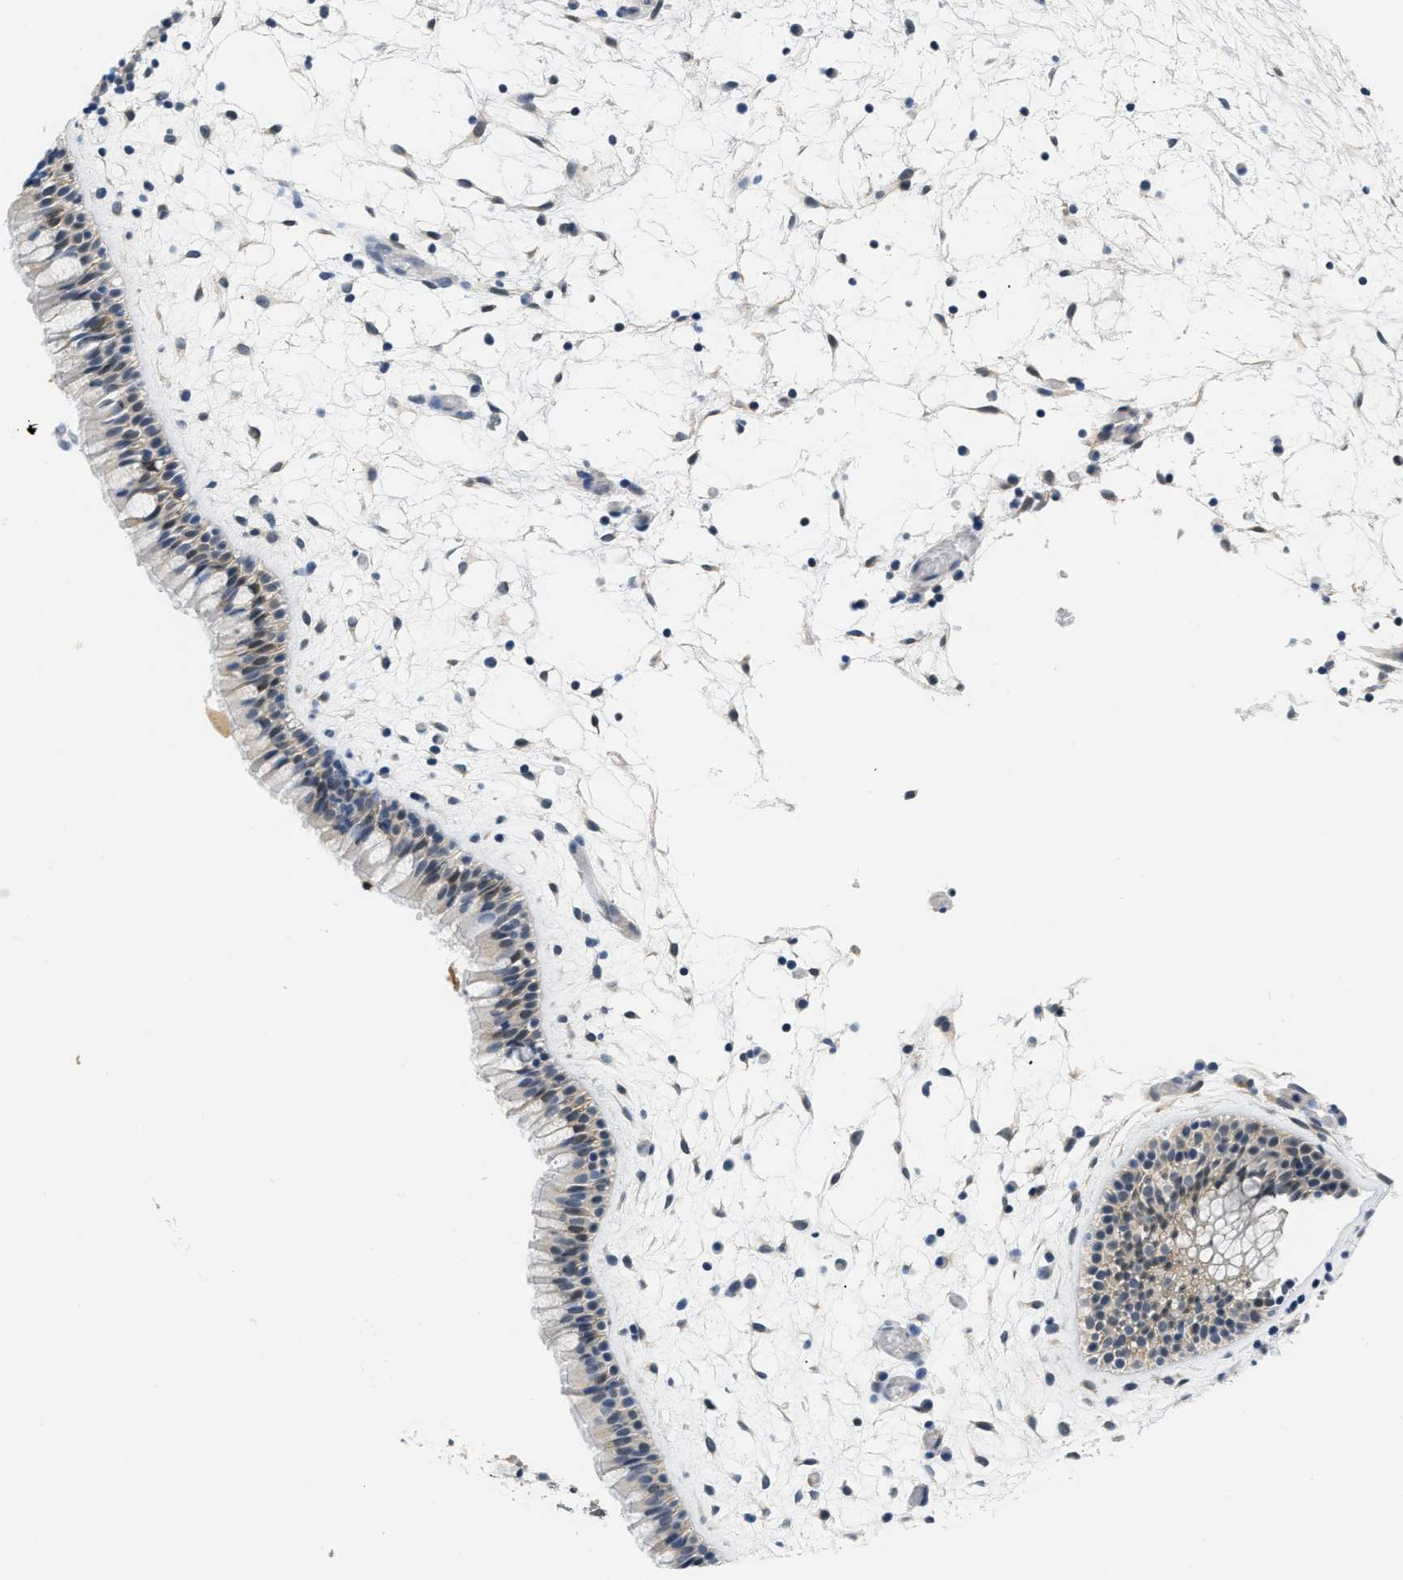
{"staining": {"intensity": "weak", "quantity": "25%-75%", "location": "cytoplasmic/membranous,nuclear"}, "tissue": "nasopharynx", "cell_type": "Respiratory epithelial cells", "image_type": "normal", "snomed": [{"axis": "morphology", "description": "Normal tissue, NOS"}, {"axis": "morphology", "description": "Inflammation, NOS"}, {"axis": "topography", "description": "Nasopharynx"}], "caption": "Approximately 25%-75% of respiratory epithelial cells in unremarkable nasopharynx demonstrate weak cytoplasmic/membranous,nuclear protein staining as visualized by brown immunohistochemical staining.", "gene": "EIF4EBP2", "patient": {"sex": "male", "age": 48}}